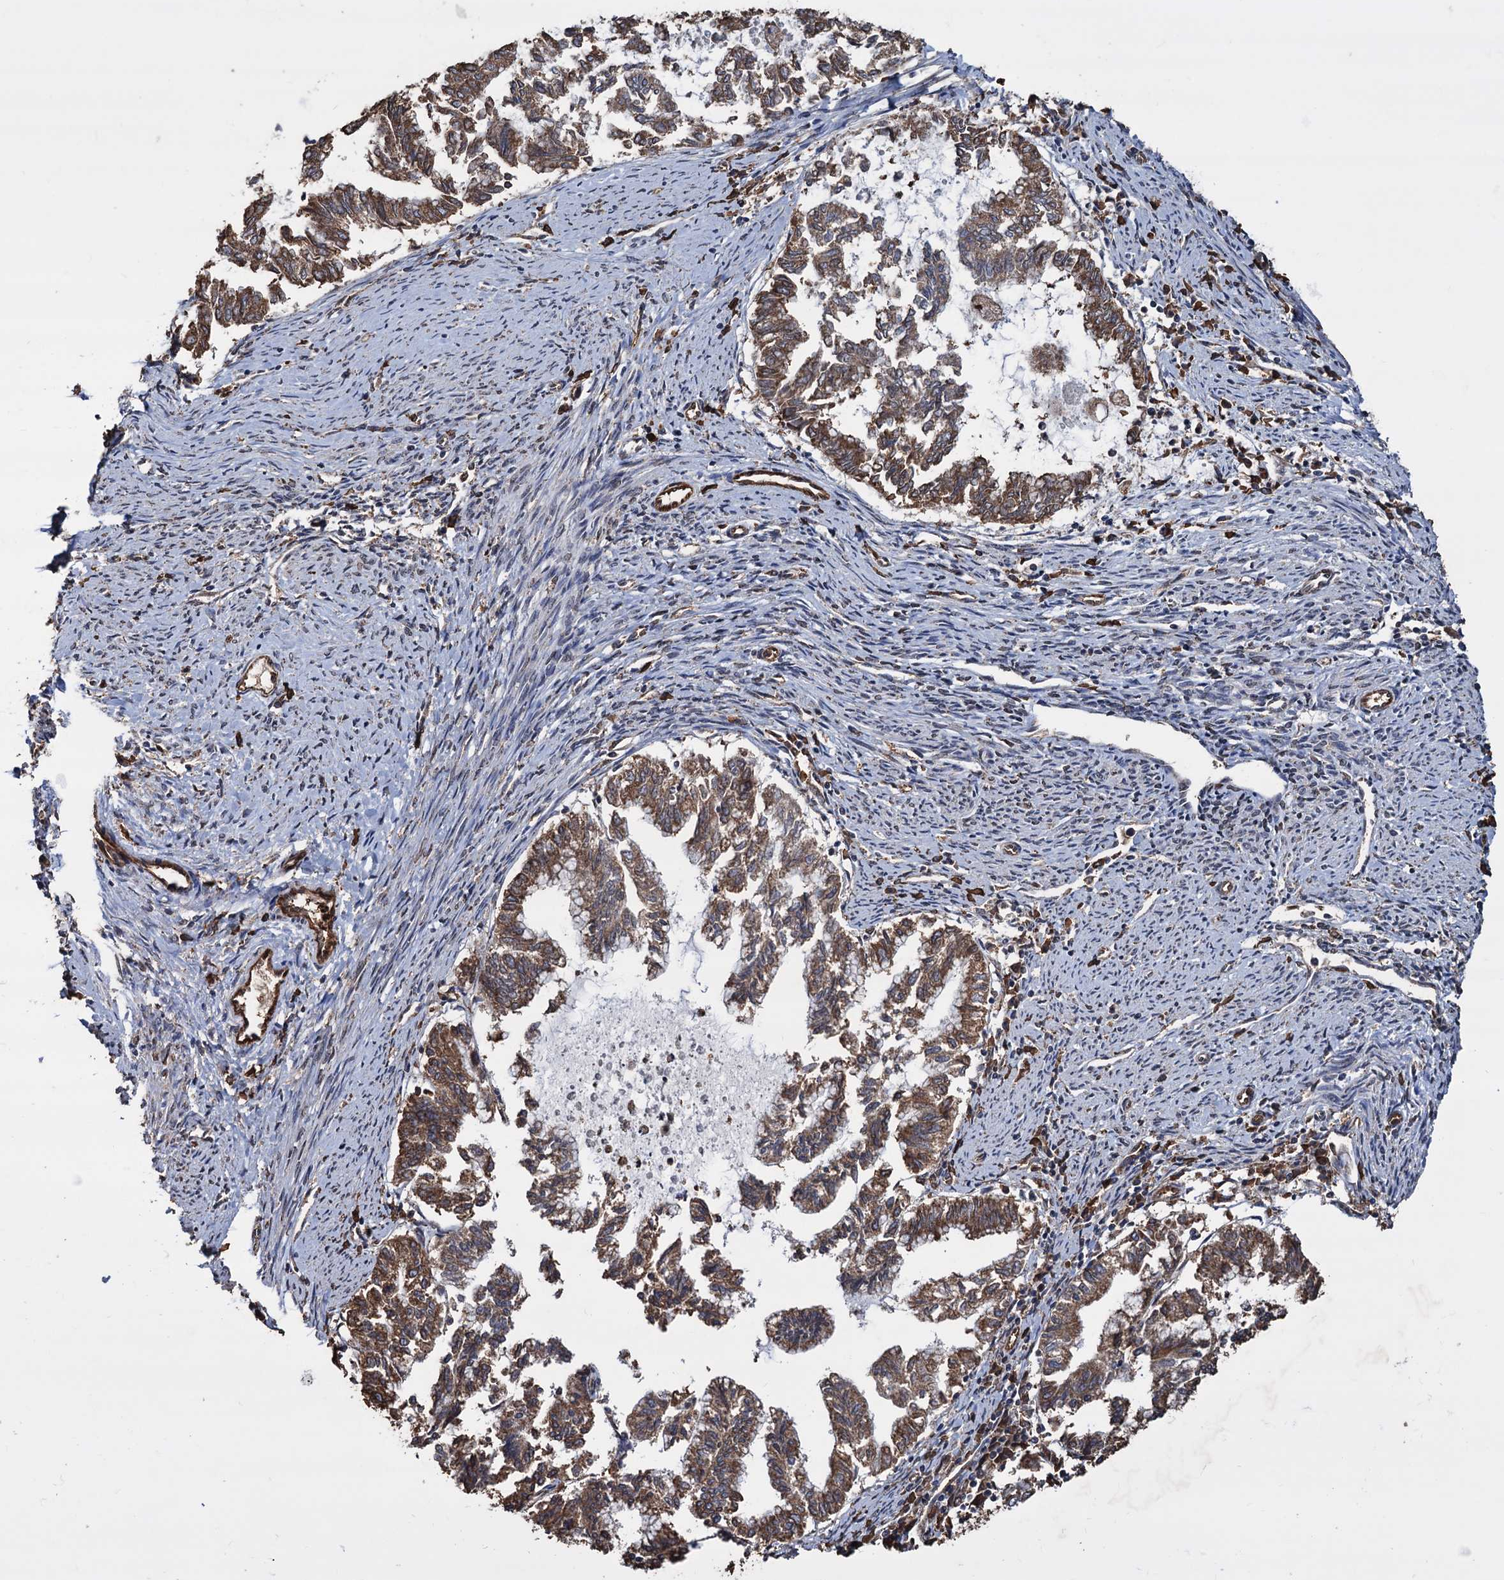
{"staining": {"intensity": "moderate", "quantity": ">75%", "location": "cytoplasmic/membranous"}, "tissue": "endometrial cancer", "cell_type": "Tumor cells", "image_type": "cancer", "snomed": [{"axis": "morphology", "description": "Adenocarcinoma, NOS"}, {"axis": "topography", "description": "Endometrium"}], "caption": "Protein staining reveals moderate cytoplasmic/membranous expression in approximately >75% of tumor cells in endometrial adenocarcinoma.", "gene": "TBC1D12", "patient": {"sex": "female", "age": 79}}